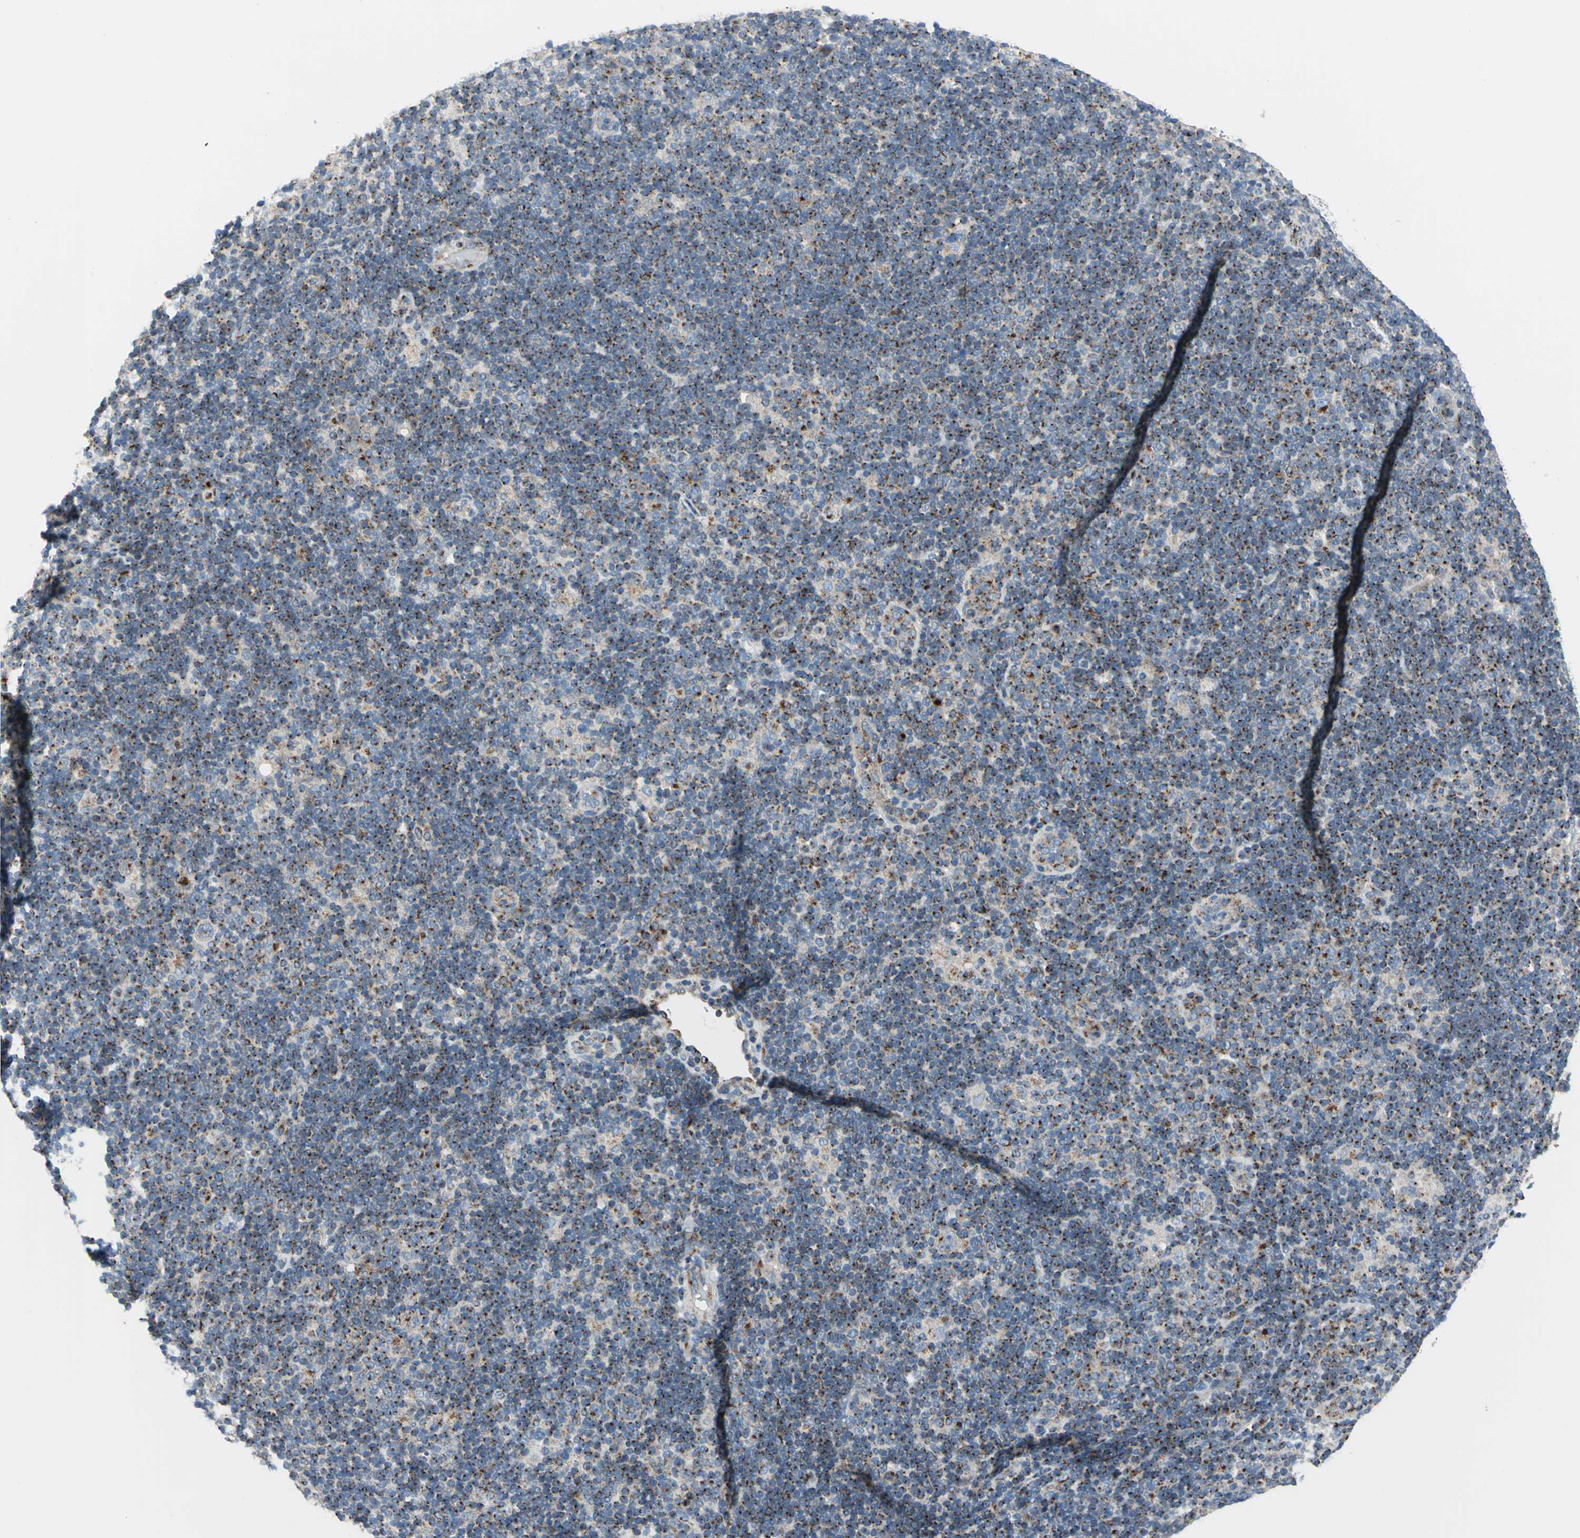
{"staining": {"intensity": "strong", "quantity": "25%-75%", "location": "cytoplasmic/membranous"}, "tissue": "lymphoma", "cell_type": "Tumor cells", "image_type": "cancer", "snomed": [{"axis": "morphology", "description": "Hodgkin's disease, NOS"}, {"axis": "topography", "description": "Lymph node"}], "caption": "IHC of lymphoma demonstrates high levels of strong cytoplasmic/membranous expression in about 25%-75% of tumor cells. (DAB (3,3'-diaminobenzidine) IHC with brightfield microscopy, high magnification).", "gene": "GPR3", "patient": {"sex": "female", "age": 57}}